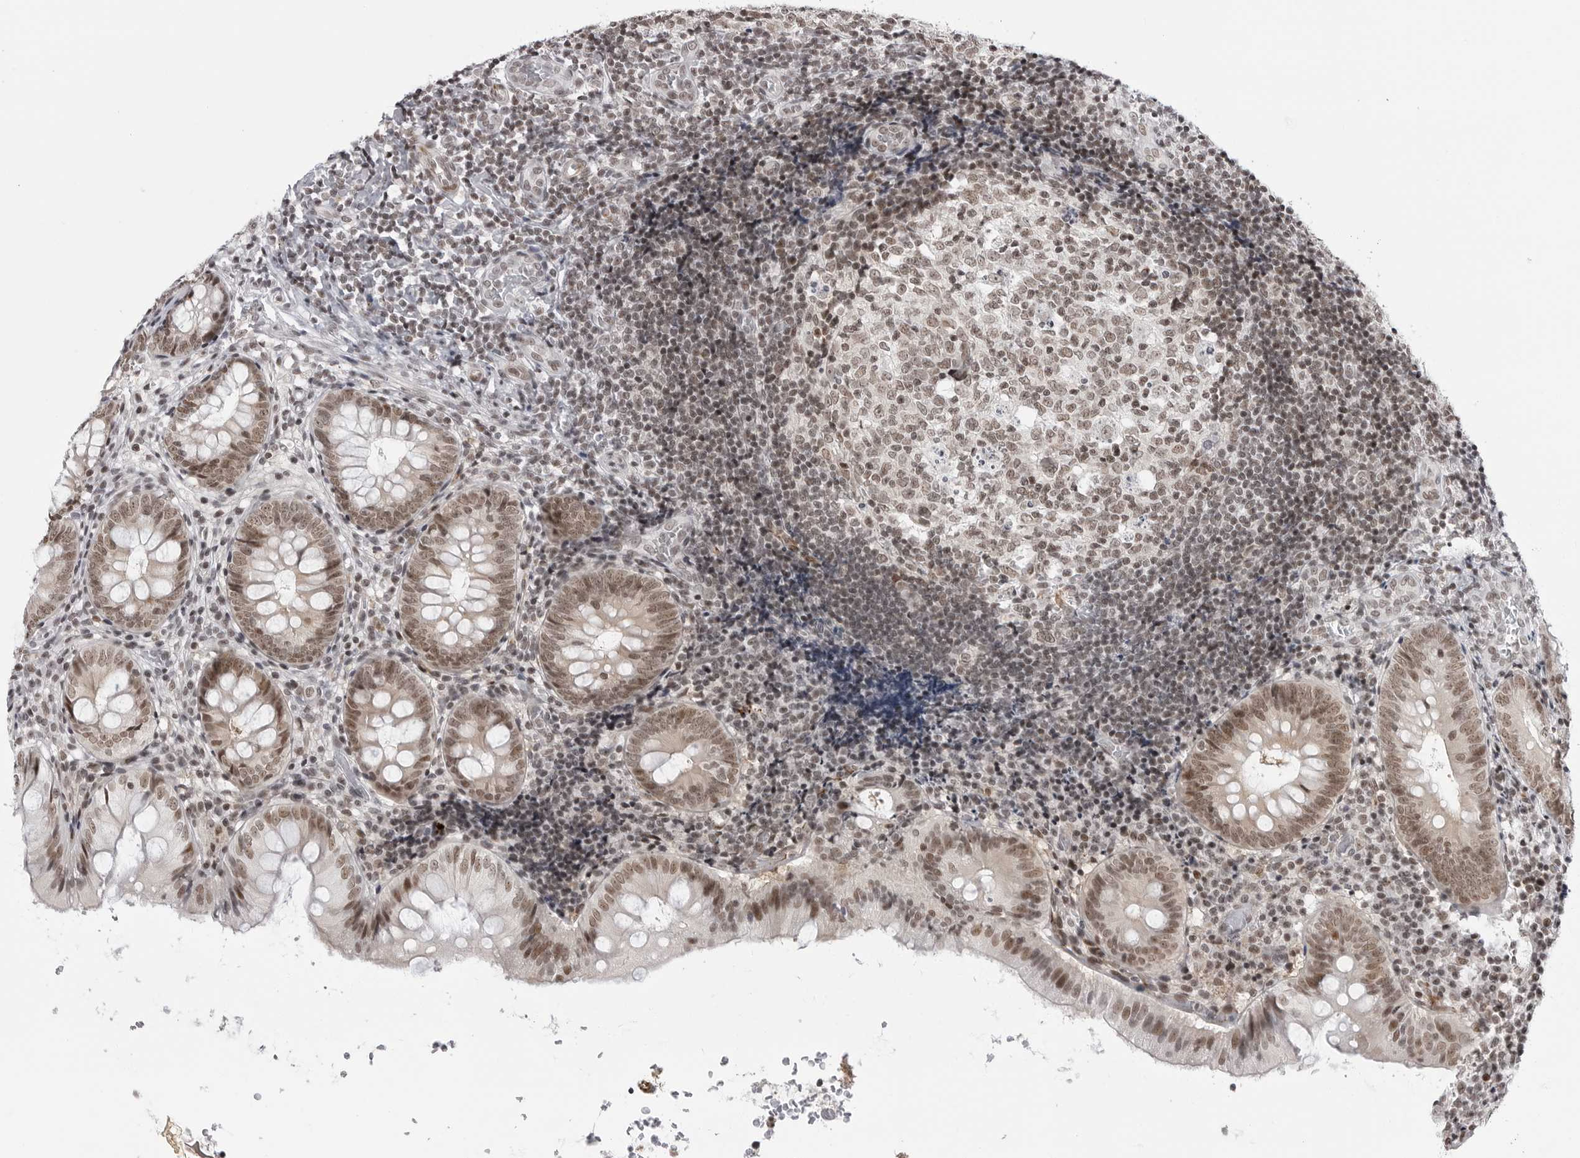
{"staining": {"intensity": "moderate", "quantity": ">75%", "location": "nuclear"}, "tissue": "appendix", "cell_type": "Glandular cells", "image_type": "normal", "snomed": [{"axis": "morphology", "description": "Normal tissue, NOS"}, {"axis": "topography", "description": "Appendix"}], "caption": "Protein expression analysis of normal human appendix reveals moderate nuclear expression in about >75% of glandular cells.", "gene": "TRIM66", "patient": {"sex": "male", "age": 8}}